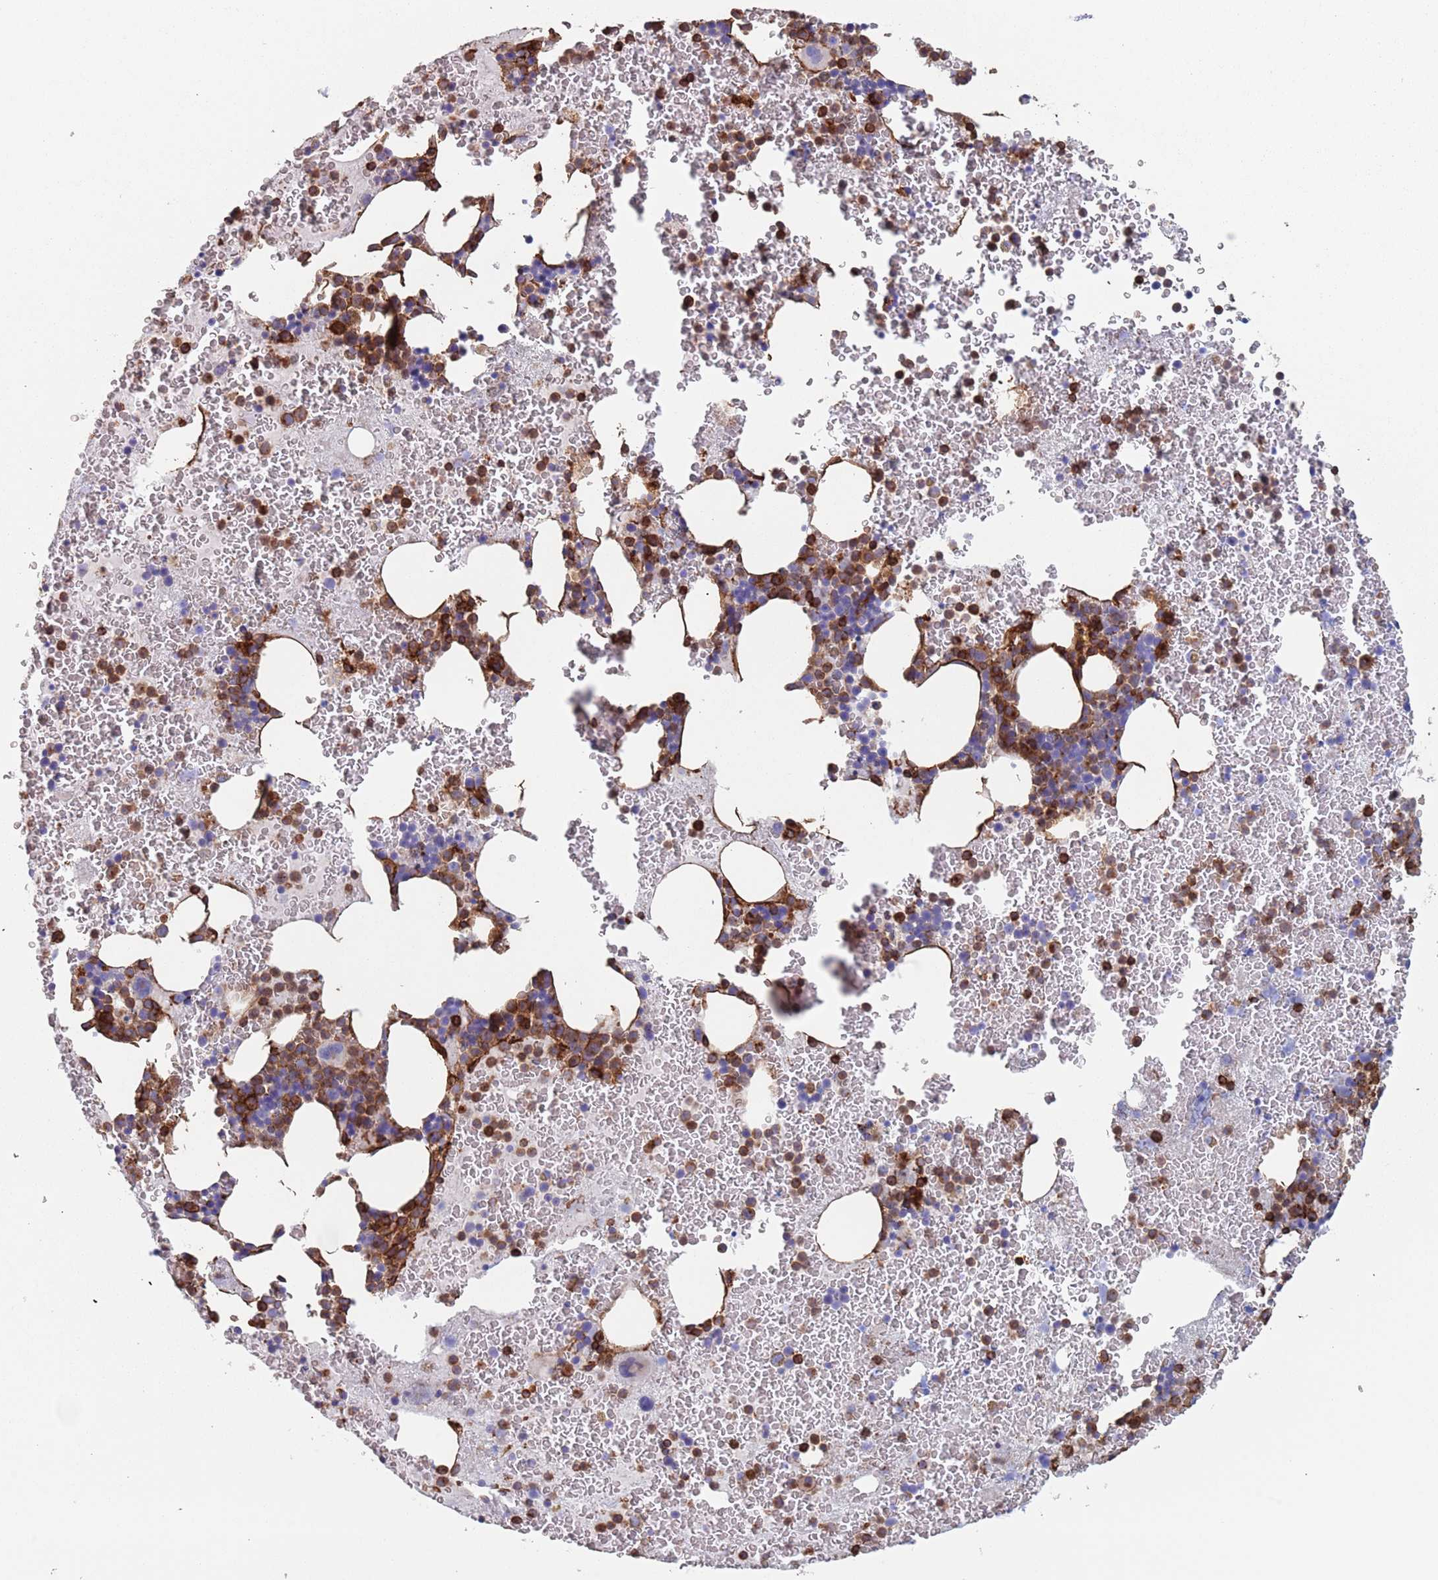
{"staining": {"intensity": "strong", "quantity": "25%-75%", "location": "cytoplasmic/membranous"}, "tissue": "bone marrow", "cell_type": "Hematopoietic cells", "image_type": "normal", "snomed": [{"axis": "morphology", "description": "Normal tissue, NOS"}, {"axis": "topography", "description": "Bone marrow"}], "caption": "Immunohistochemistry staining of normal bone marrow, which reveals high levels of strong cytoplasmic/membranous positivity in about 25%-75% of hematopoietic cells indicating strong cytoplasmic/membranous protein expression. The staining was performed using DAB (brown) for protein detection and nuclei were counterstained in hematoxylin (blue).", "gene": "RNF144A", "patient": {"sex": "male", "age": 26}}